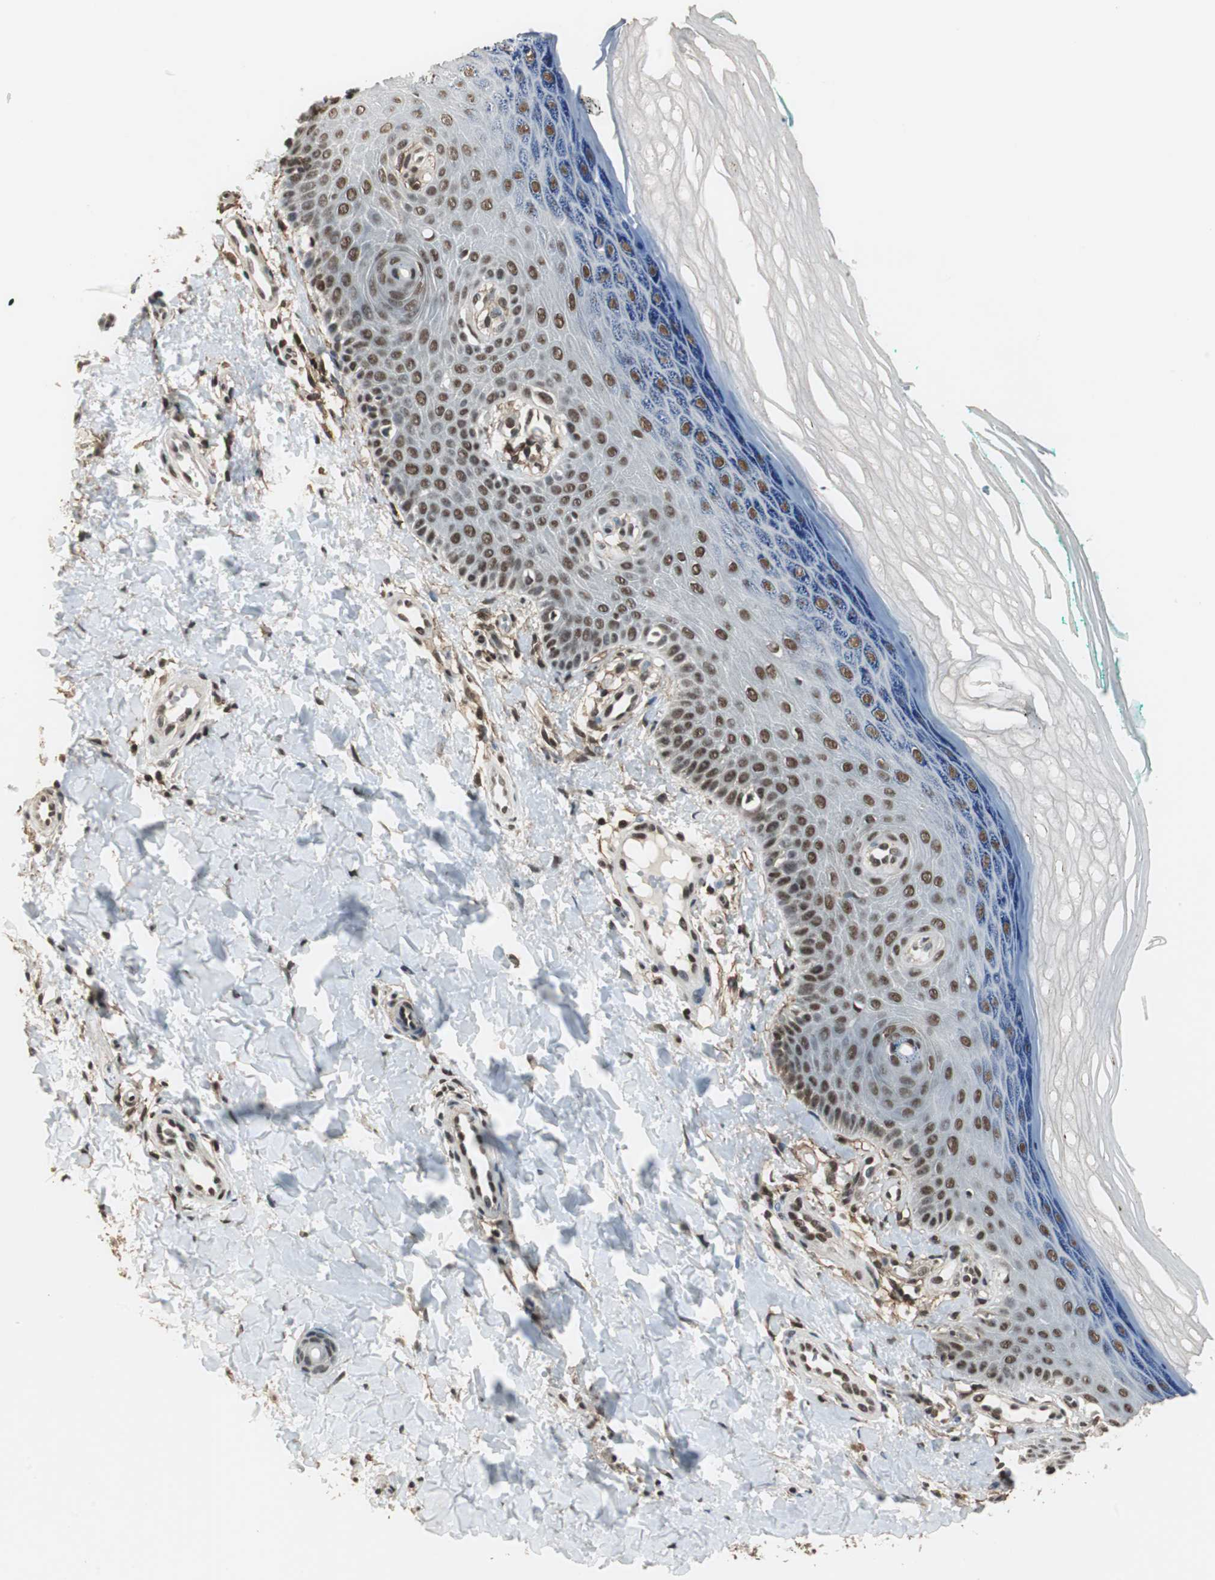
{"staining": {"intensity": "strong", "quantity": ">75%", "location": "nuclear"}, "tissue": "skin", "cell_type": "Fibroblasts", "image_type": "normal", "snomed": [{"axis": "morphology", "description": "Normal tissue, NOS"}, {"axis": "topography", "description": "Skin"}], "caption": "This micrograph displays immunohistochemistry staining of benign human skin, with high strong nuclear expression in about >75% of fibroblasts.", "gene": "MKX", "patient": {"sex": "male", "age": 26}}